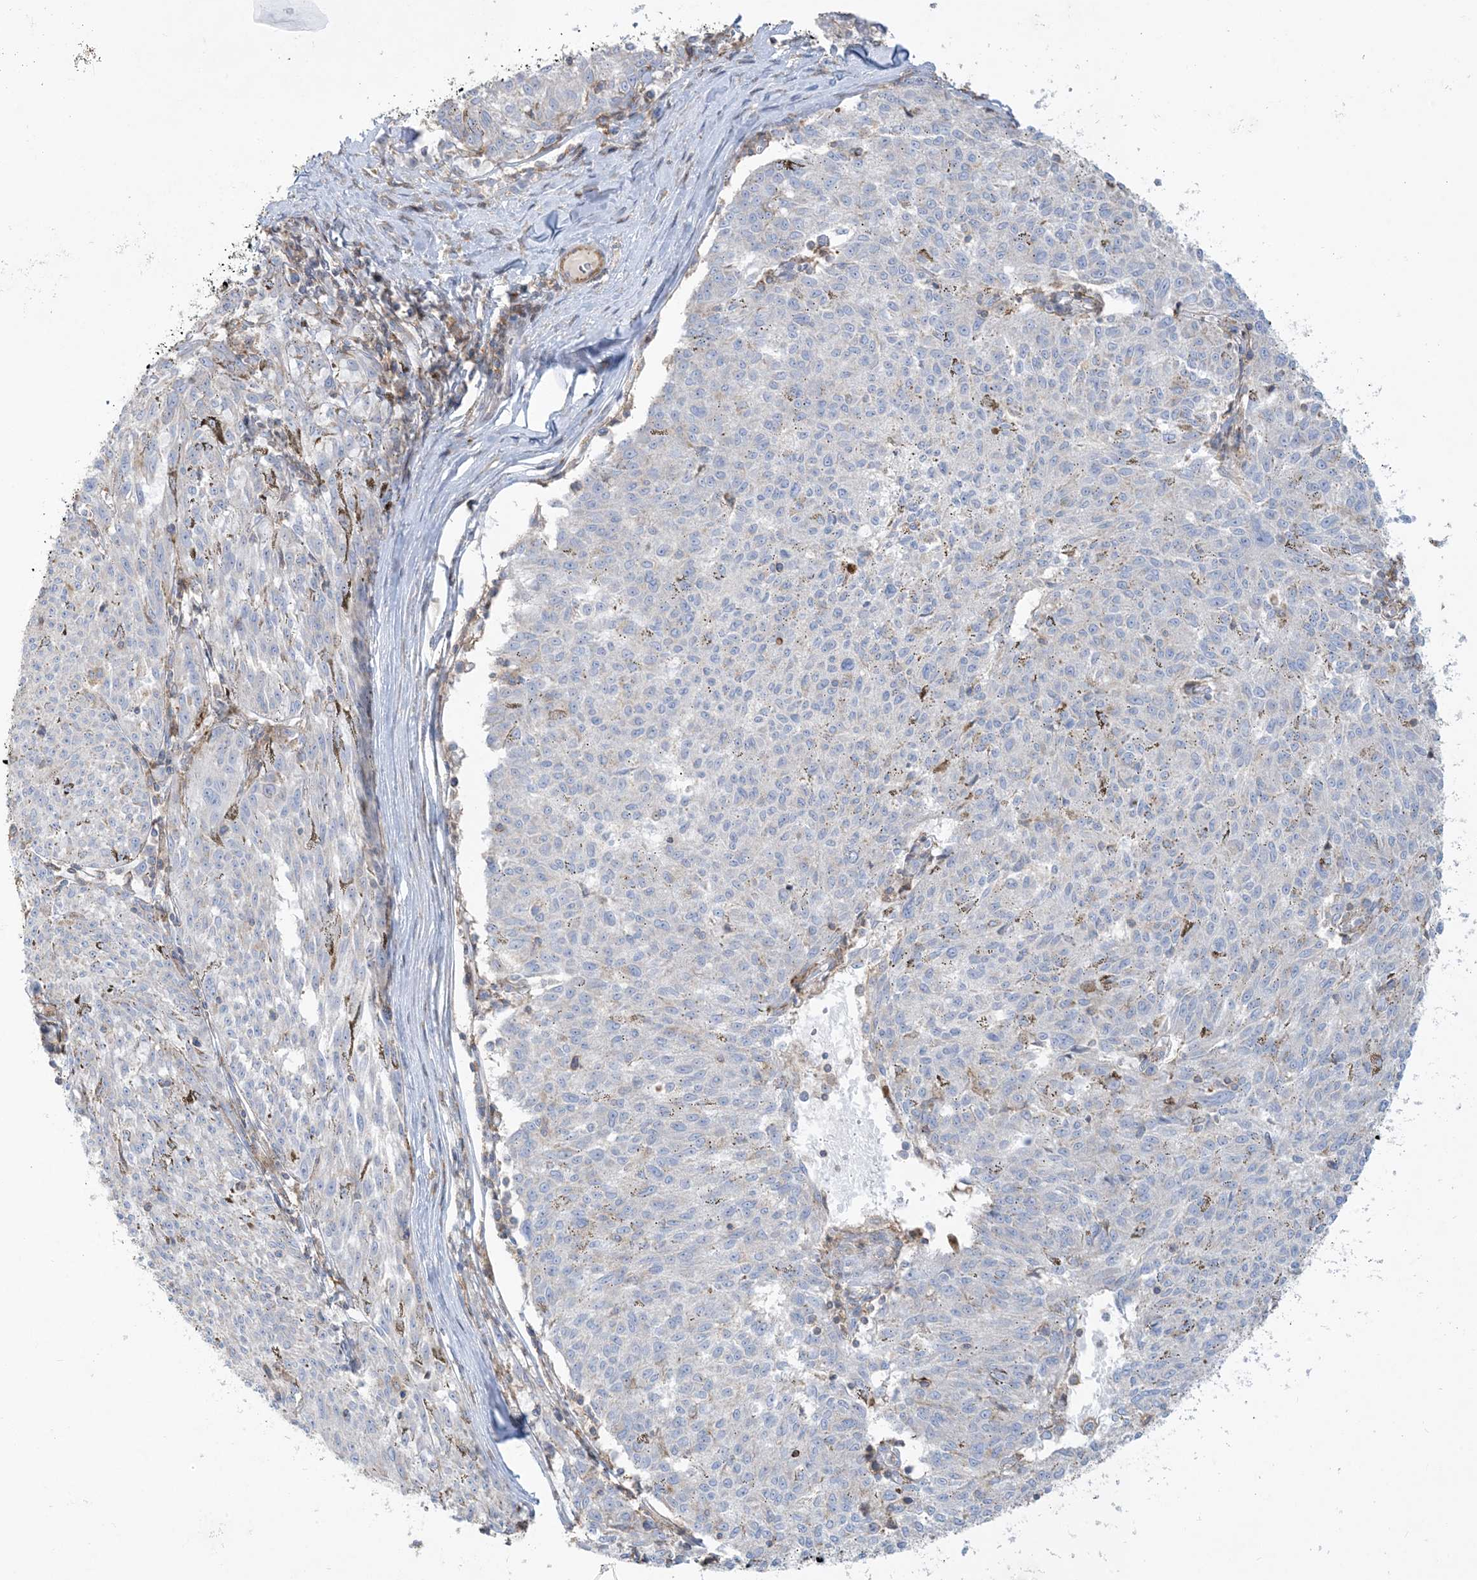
{"staining": {"intensity": "negative", "quantity": "none", "location": "none"}, "tissue": "melanoma", "cell_type": "Tumor cells", "image_type": "cancer", "snomed": [{"axis": "morphology", "description": "Malignant melanoma, NOS"}, {"axis": "topography", "description": "Skin"}], "caption": "There is no significant expression in tumor cells of melanoma.", "gene": "GTF3C2", "patient": {"sex": "female", "age": 72}}